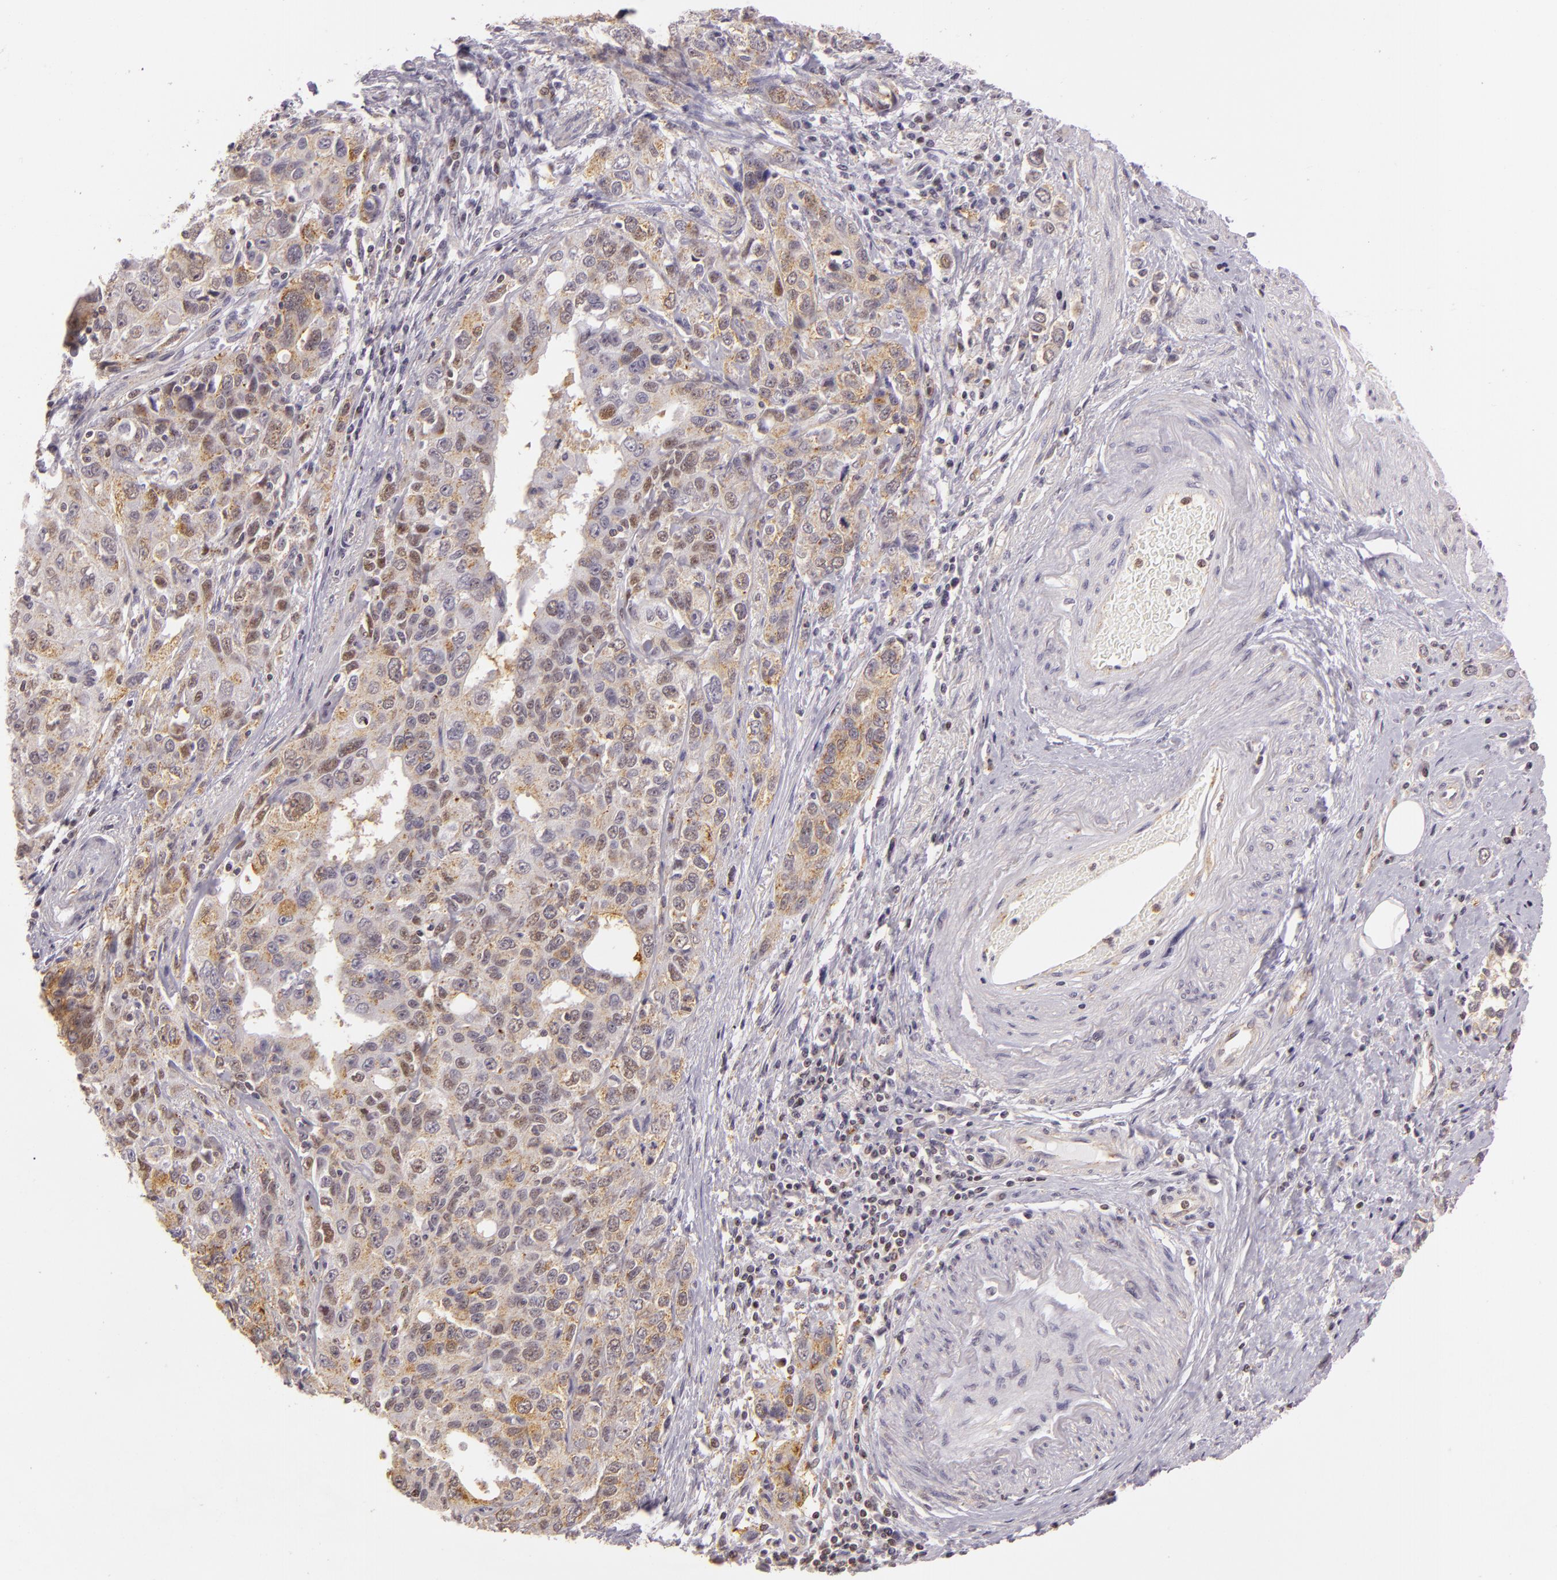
{"staining": {"intensity": "weak", "quantity": "<25%", "location": "cytoplasmic/membranous"}, "tissue": "stomach cancer", "cell_type": "Tumor cells", "image_type": "cancer", "snomed": [{"axis": "morphology", "description": "Adenocarcinoma, NOS"}, {"axis": "topography", "description": "Stomach, upper"}], "caption": "Immunohistochemistry image of human stomach cancer stained for a protein (brown), which reveals no expression in tumor cells. (DAB (3,3'-diaminobenzidine) immunohistochemistry (IHC) with hematoxylin counter stain).", "gene": "IMPDH1", "patient": {"sex": "male", "age": 76}}